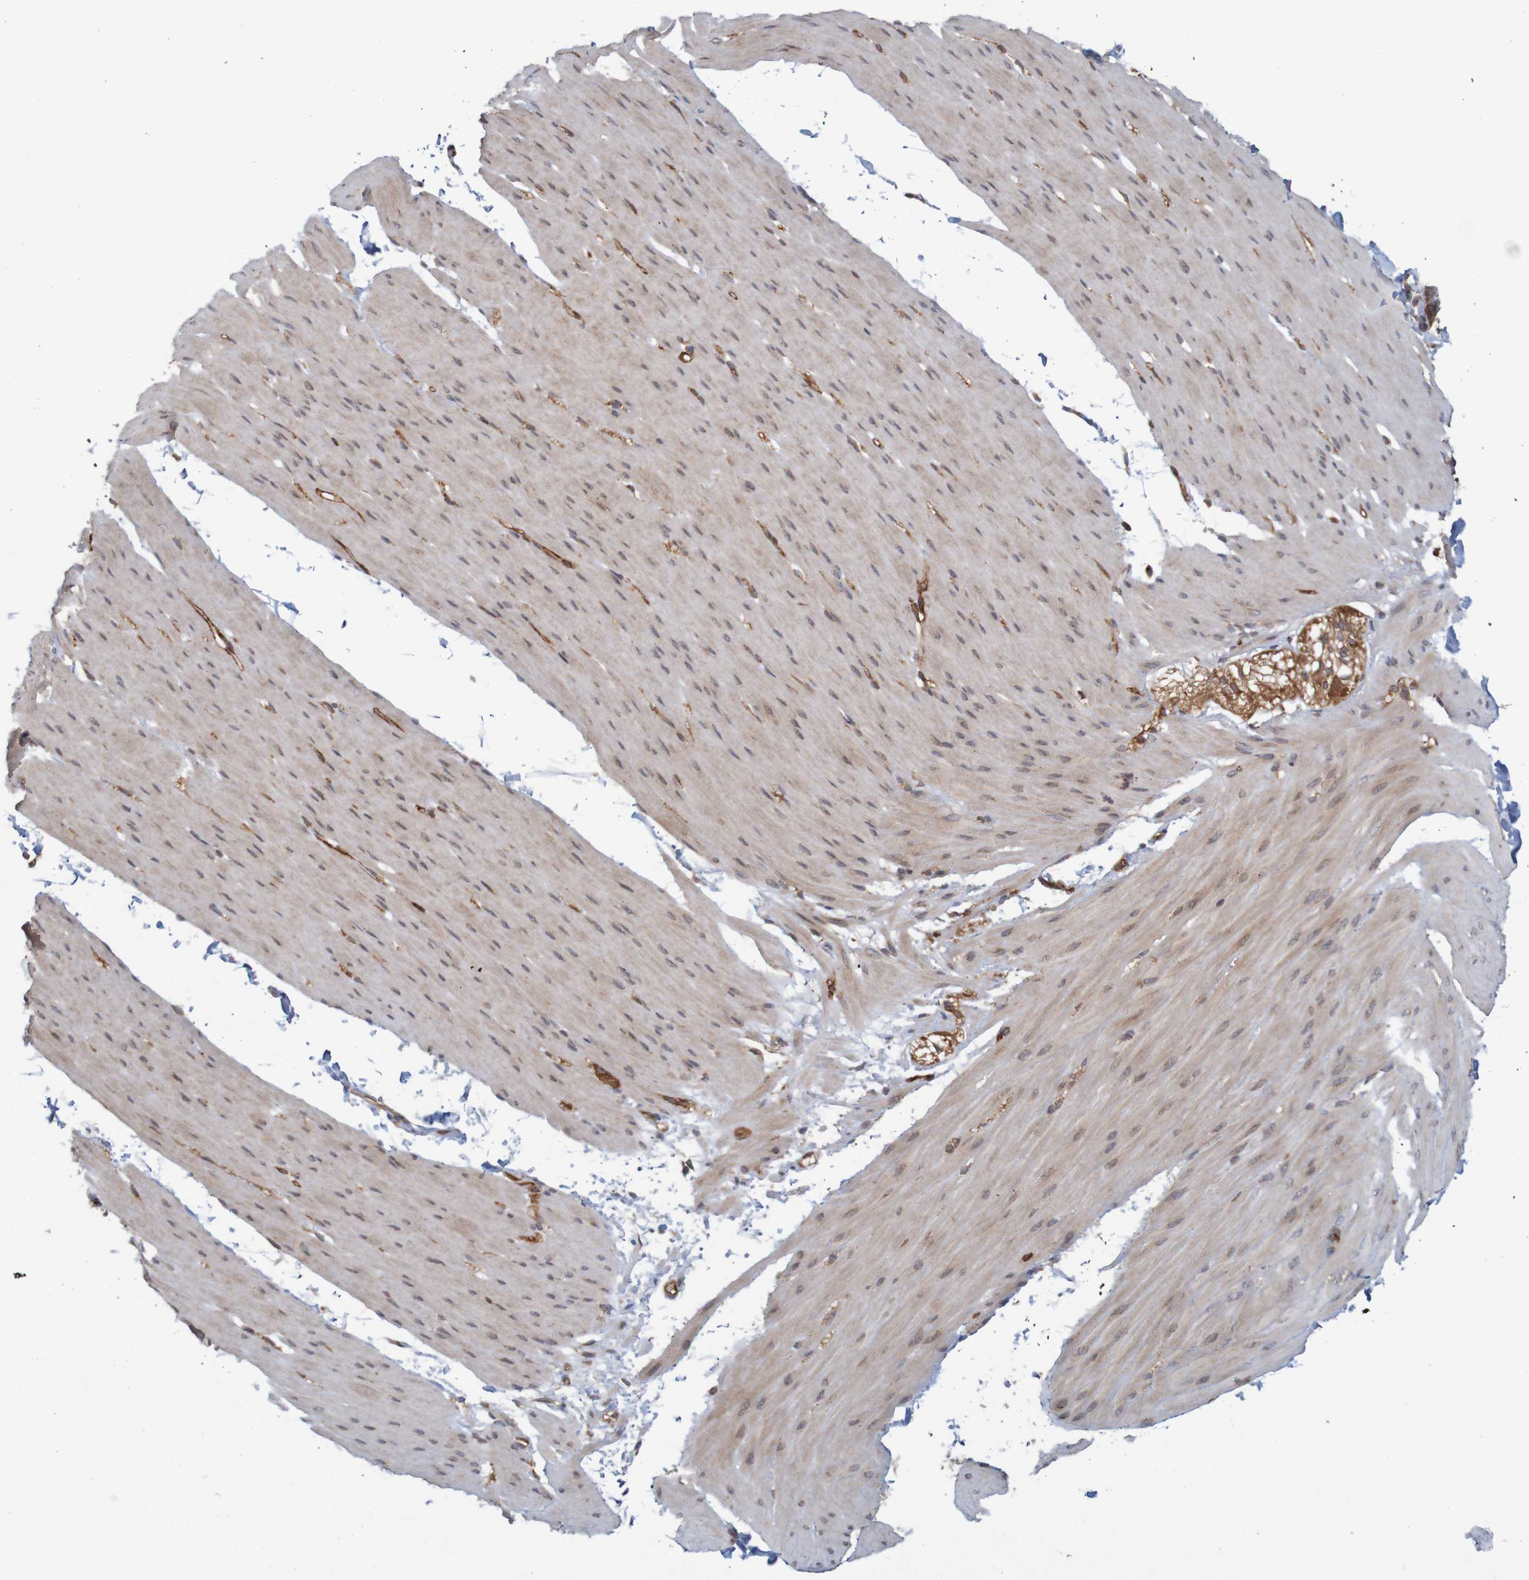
{"staining": {"intensity": "weak", "quantity": ">75%", "location": "cytoplasmic/membranous"}, "tissue": "smooth muscle", "cell_type": "Smooth muscle cells", "image_type": "normal", "snomed": [{"axis": "morphology", "description": "Normal tissue, NOS"}, {"axis": "topography", "description": "Smooth muscle"}, {"axis": "topography", "description": "Colon"}], "caption": "Immunohistochemistry (IHC) of normal human smooth muscle displays low levels of weak cytoplasmic/membranous expression in about >75% of smooth muscle cells.", "gene": "MRPL52", "patient": {"sex": "male", "age": 67}}